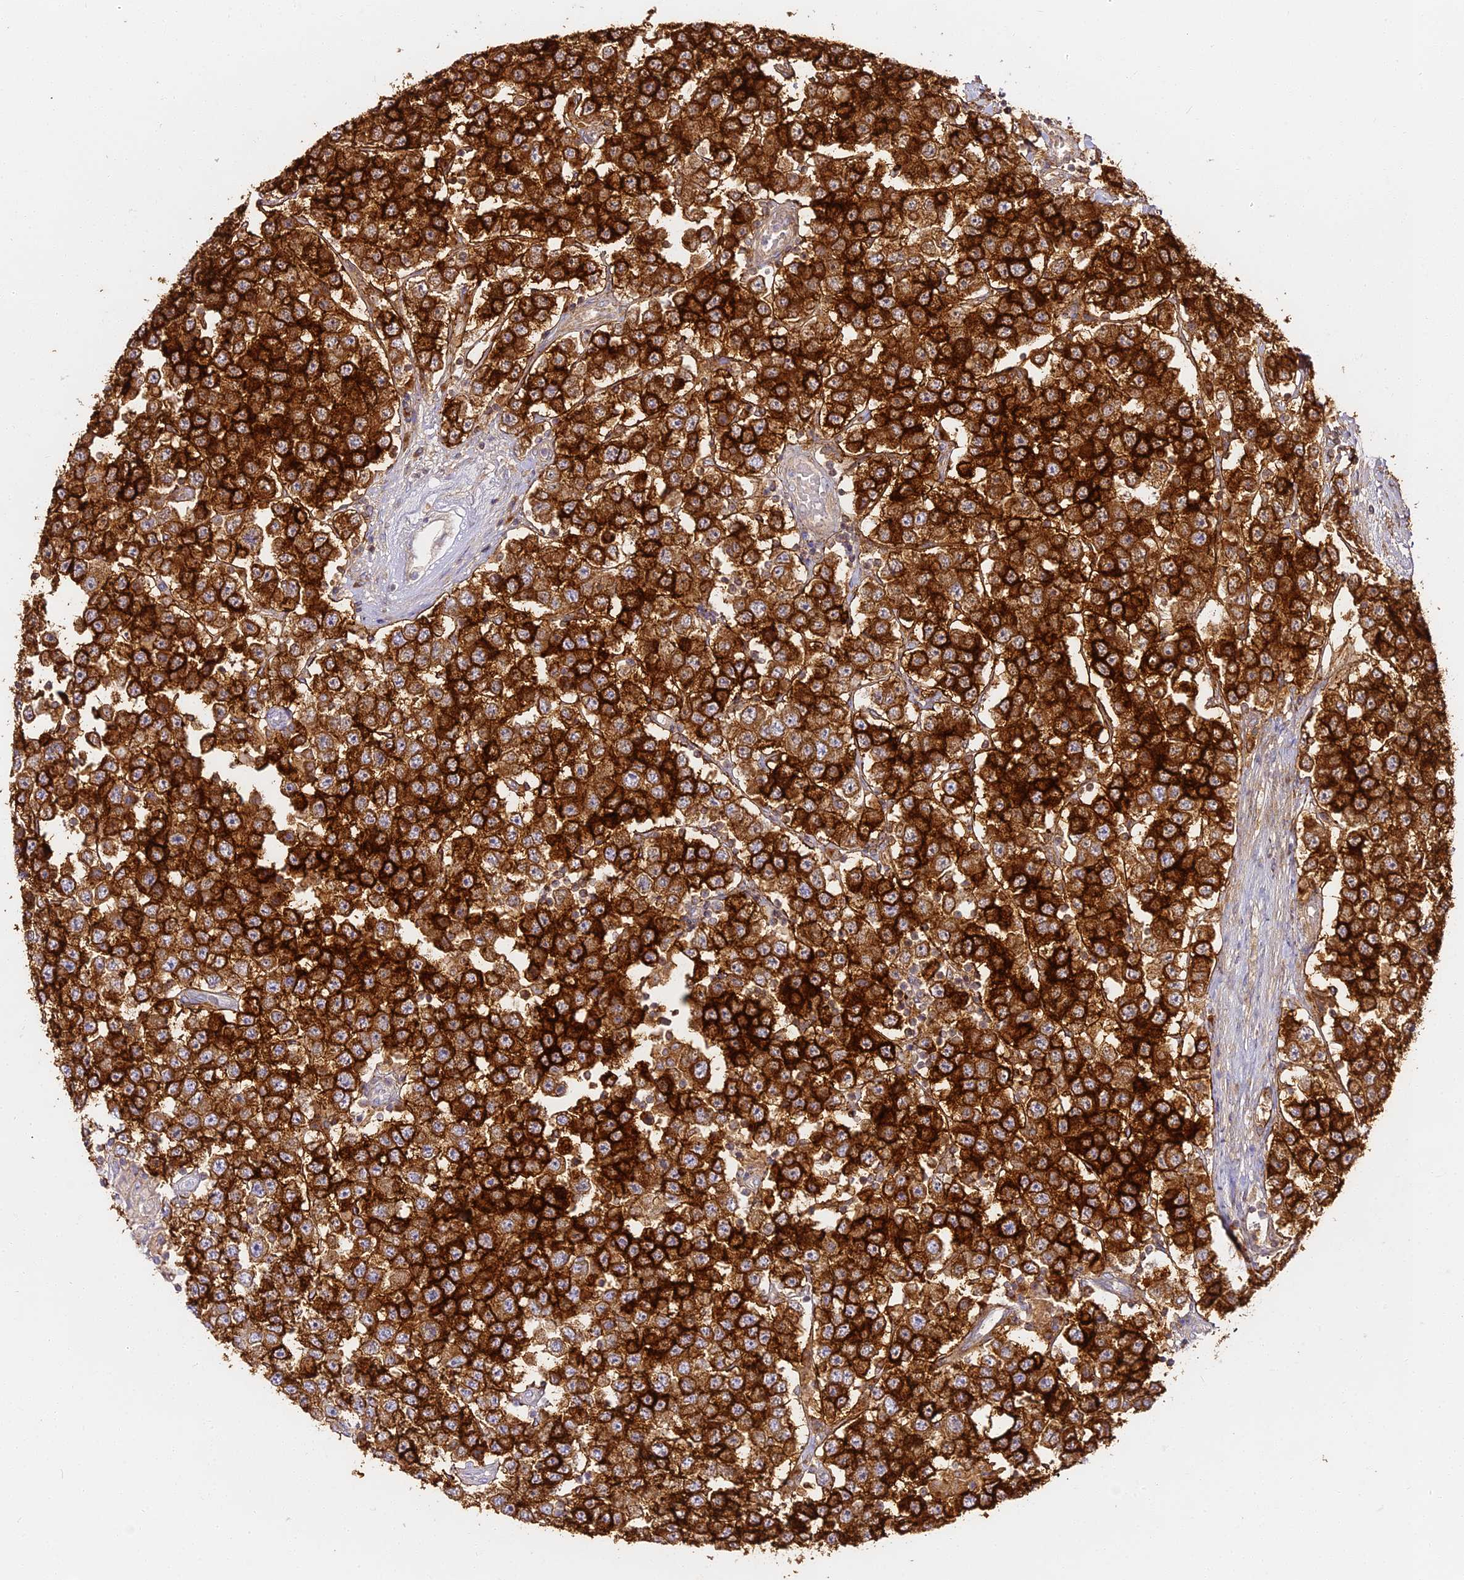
{"staining": {"intensity": "strong", "quantity": ">75%", "location": "cytoplasmic/membranous"}, "tissue": "testis cancer", "cell_type": "Tumor cells", "image_type": "cancer", "snomed": [{"axis": "morphology", "description": "Seminoma, NOS"}, {"axis": "topography", "description": "Testis"}], "caption": "Testis seminoma stained with a protein marker exhibits strong staining in tumor cells.", "gene": "ALPG", "patient": {"sex": "male", "age": 28}}